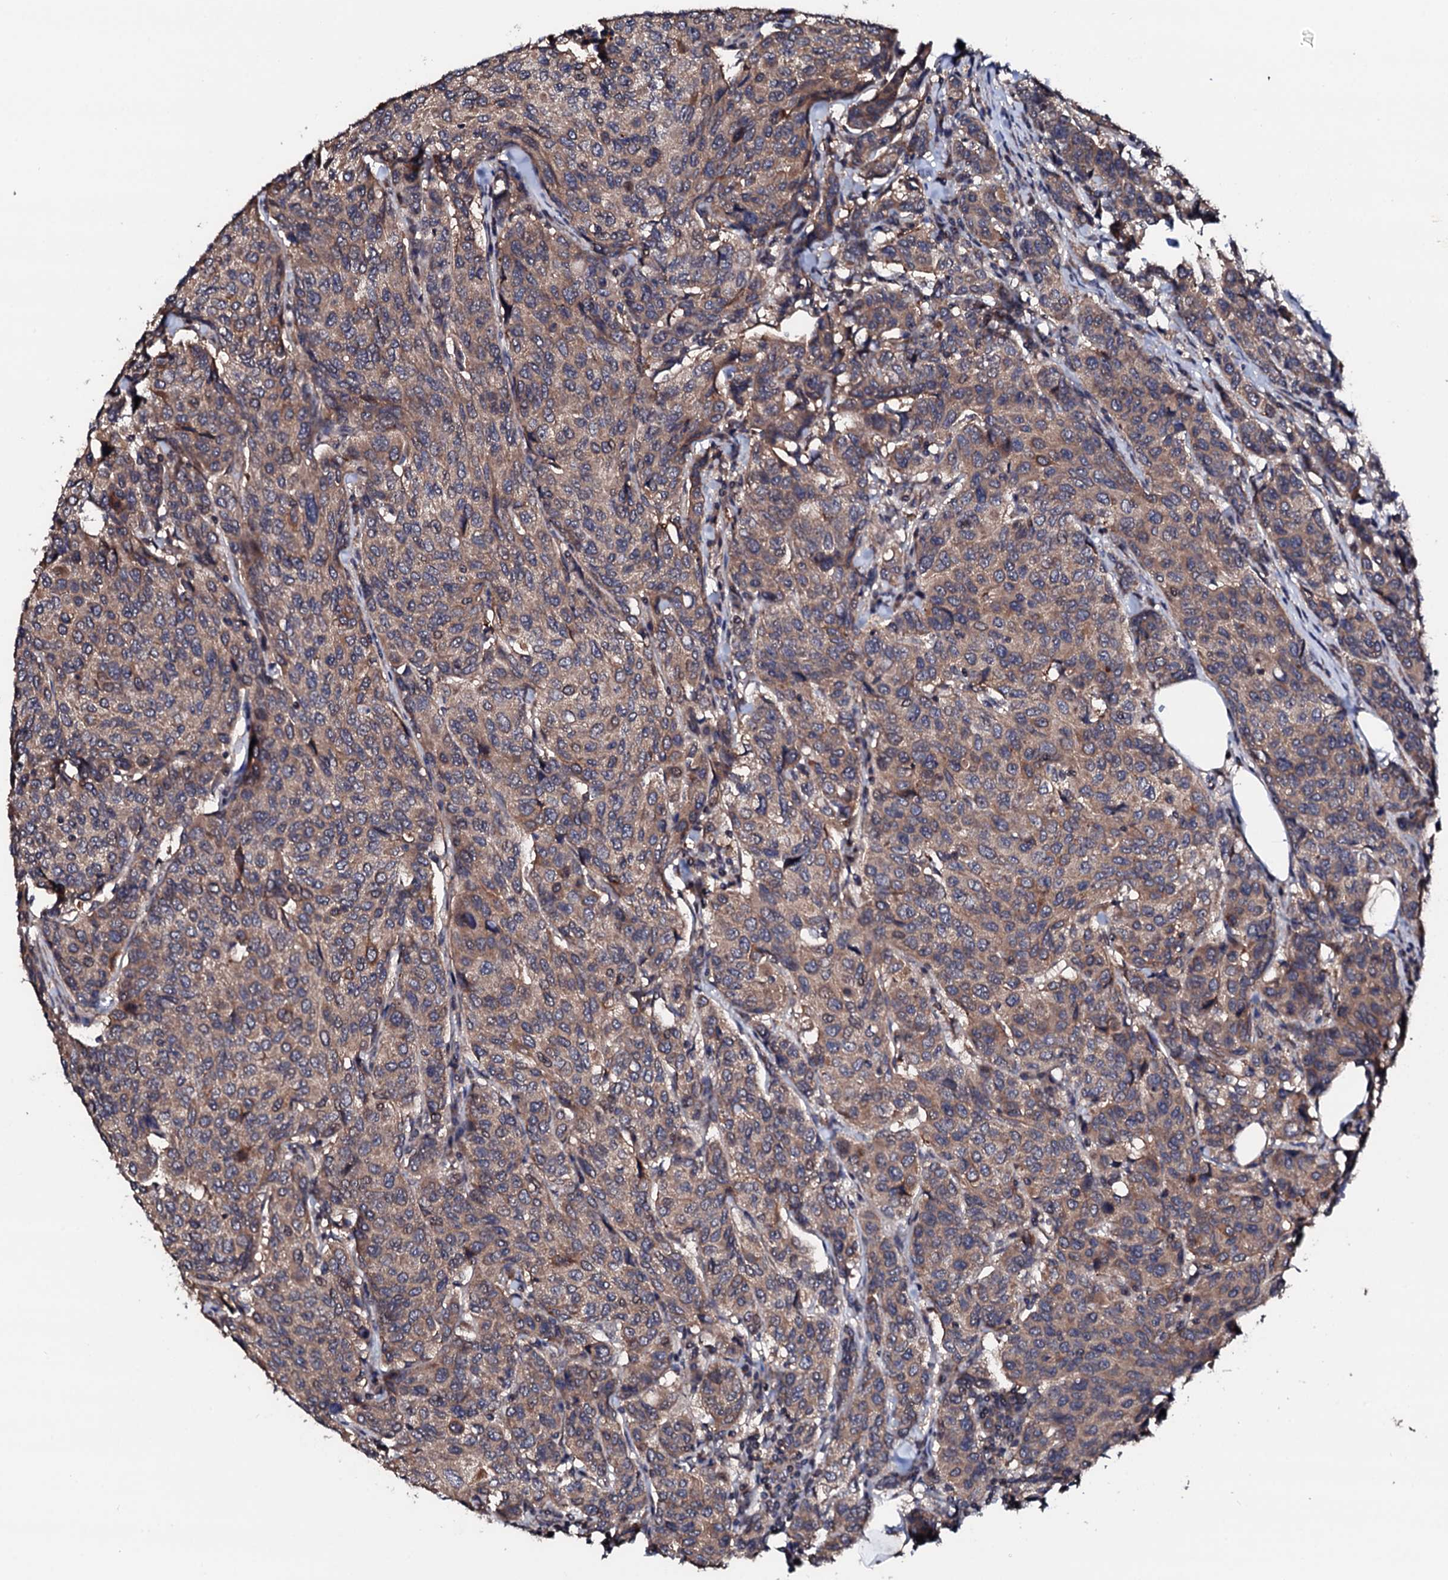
{"staining": {"intensity": "weak", "quantity": ">75%", "location": "cytoplasmic/membranous"}, "tissue": "breast cancer", "cell_type": "Tumor cells", "image_type": "cancer", "snomed": [{"axis": "morphology", "description": "Duct carcinoma"}, {"axis": "topography", "description": "Breast"}], "caption": "Breast infiltrating ductal carcinoma stained with a protein marker shows weak staining in tumor cells.", "gene": "EDC3", "patient": {"sex": "female", "age": 55}}